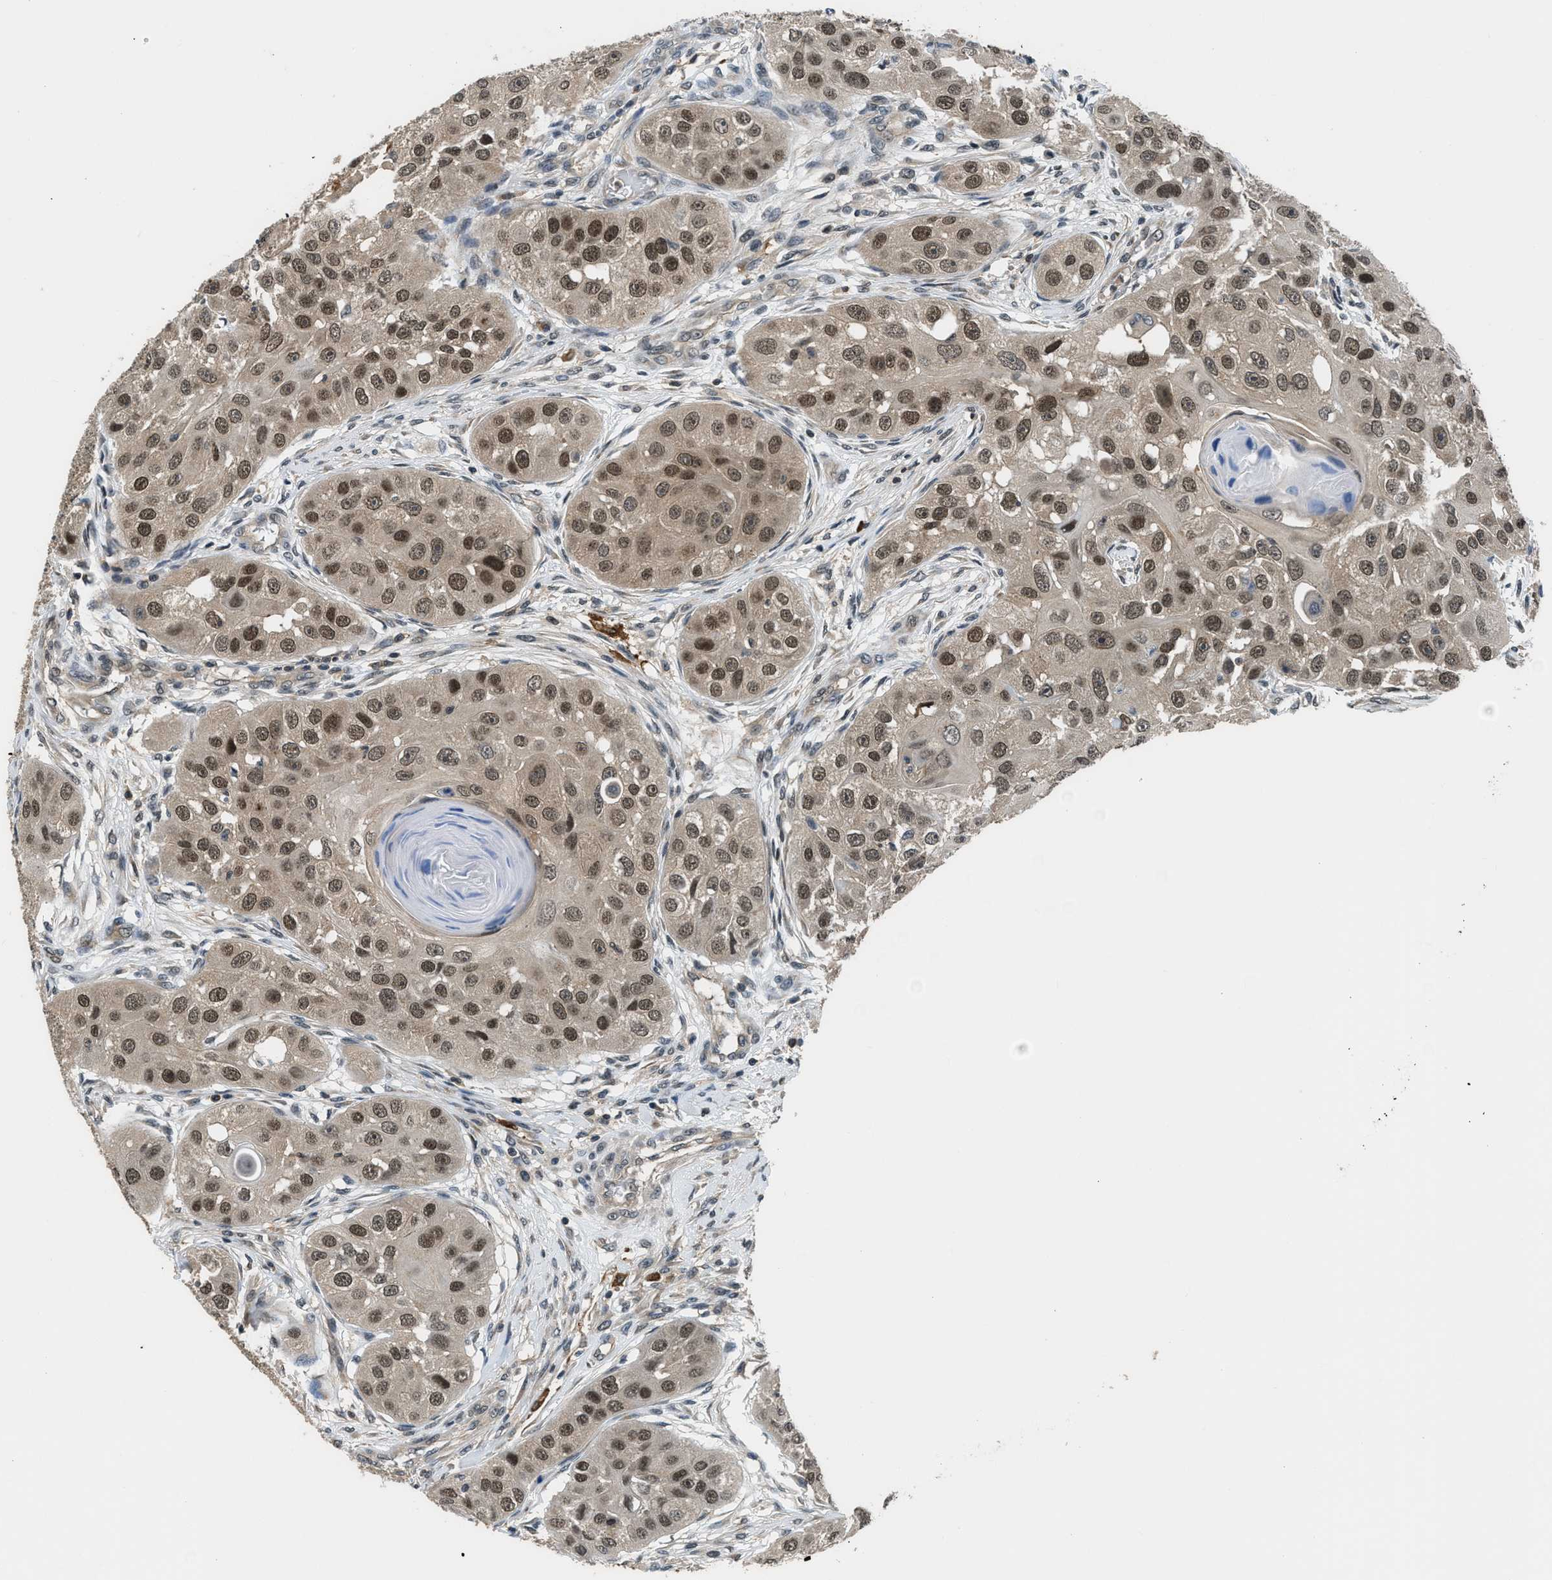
{"staining": {"intensity": "moderate", "quantity": ">75%", "location": "nuclear"}, "tissue": "head and neck cancer", "cell_type": "Tumor cells", "image_type": "cancer", "snomed": [{"axis": "morphology", "description": "Normal tissue, NOS"}, {"axis": "morphology", "description": "Squamous cell carcinoma, NOS"}, {"axis": "topography", "description": "Skeletal muscle"}, {"axis": "topography", "description": "Head-Neck"}], "caption": "The immunohistochemical stain shows moderate nuclear staining in tumor cells of squamous cell carcinoma (head and neck) tissue.", "gene": "MTMR1", "patient": {"sex": "male", "age": 51}}